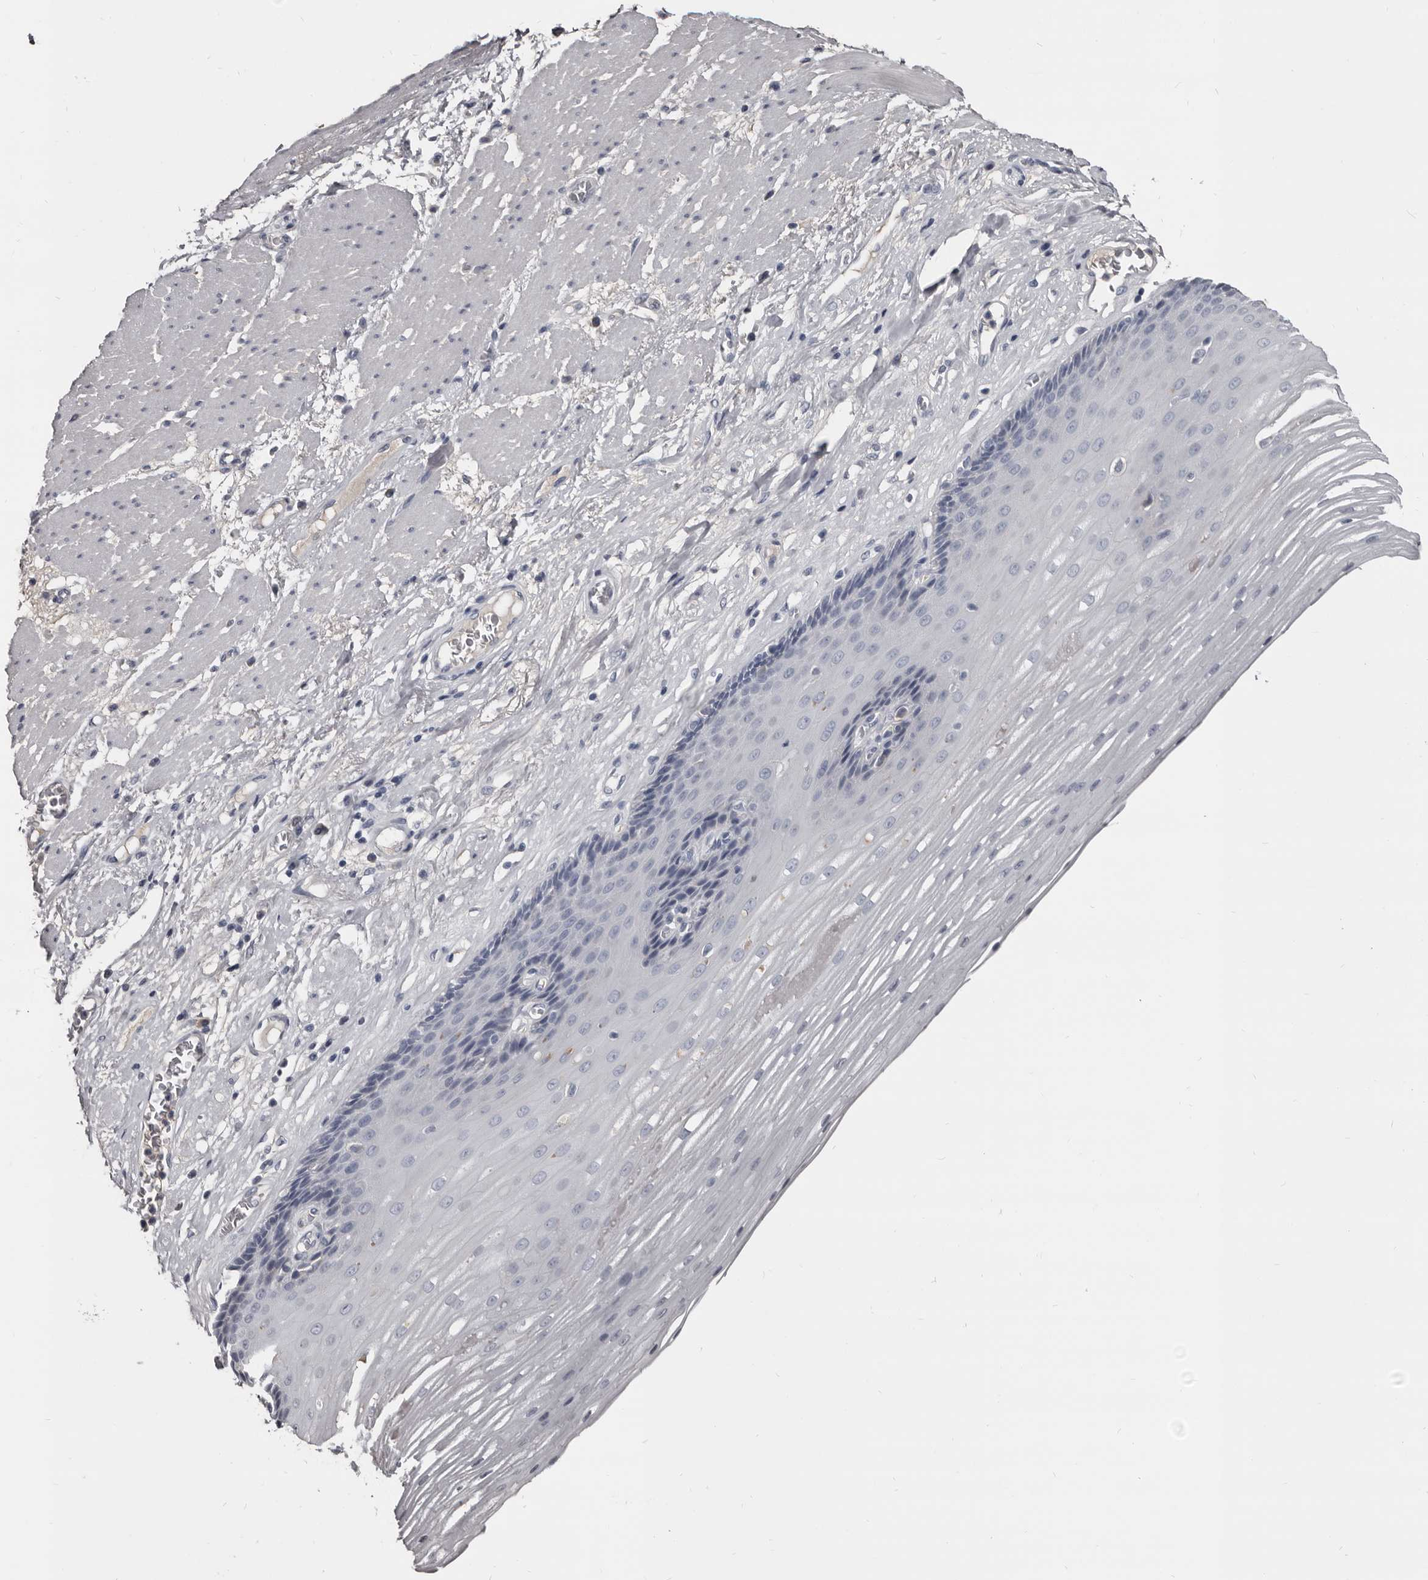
{"staining": {"intensity": "weak", "quantity": "<25%", "location": "cytoplasmic/membranous"}, "tissue": "esophagus", "cell_type": "Squamous epithelial cells", "image_type": "normal", "snomed": [{"axis": "morphology", "description": "Normal tissue, NOS"}, {"axis": "topography", "description": "Esophagus"}], "caption": "A photomicrograph of esophagus stained for a protein exhibits no brown staining in squamous epithelial cells.", "gene": "GREB1", "patient": {"sex": "male", "age": 62}}